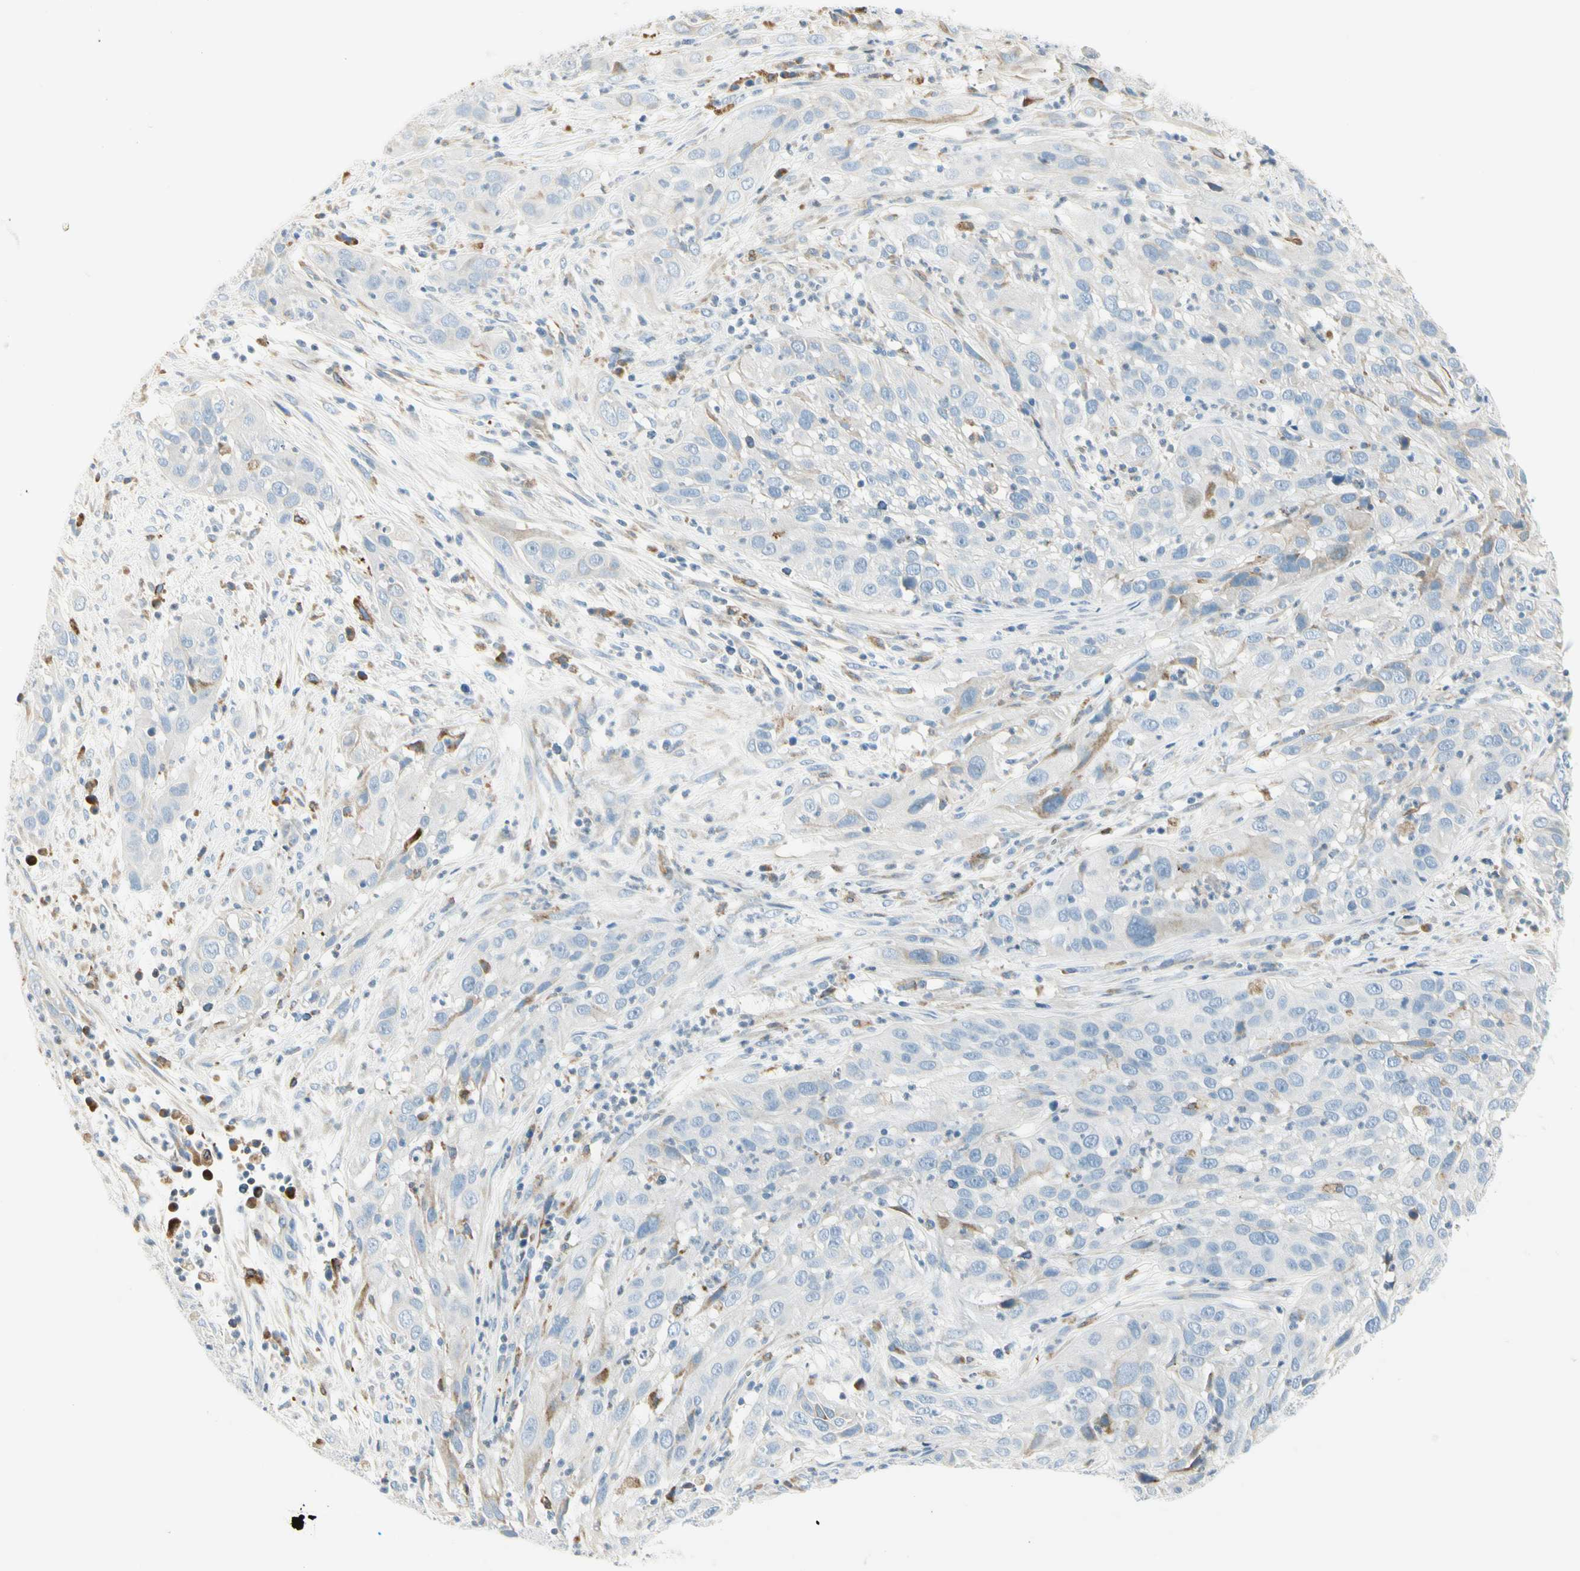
{"staining": {"intensity": "negative", "quantity": "none", "location": "none"}, "tissue": "cervical cancer", "cell_type": "Tumor cells", "image_type": "cancer", "snomed": [{"axis": "morphology", "description": "Squamous cell carcinoma, NOS"}, {"axis": "topography", "description": "Cervix"}], "caption": "Tumor cells show no significant protein staining in squamous cell carcinoma (cervical).", "gene": "TNFSF11", "patient": {"sex": "female", "age": 32}}